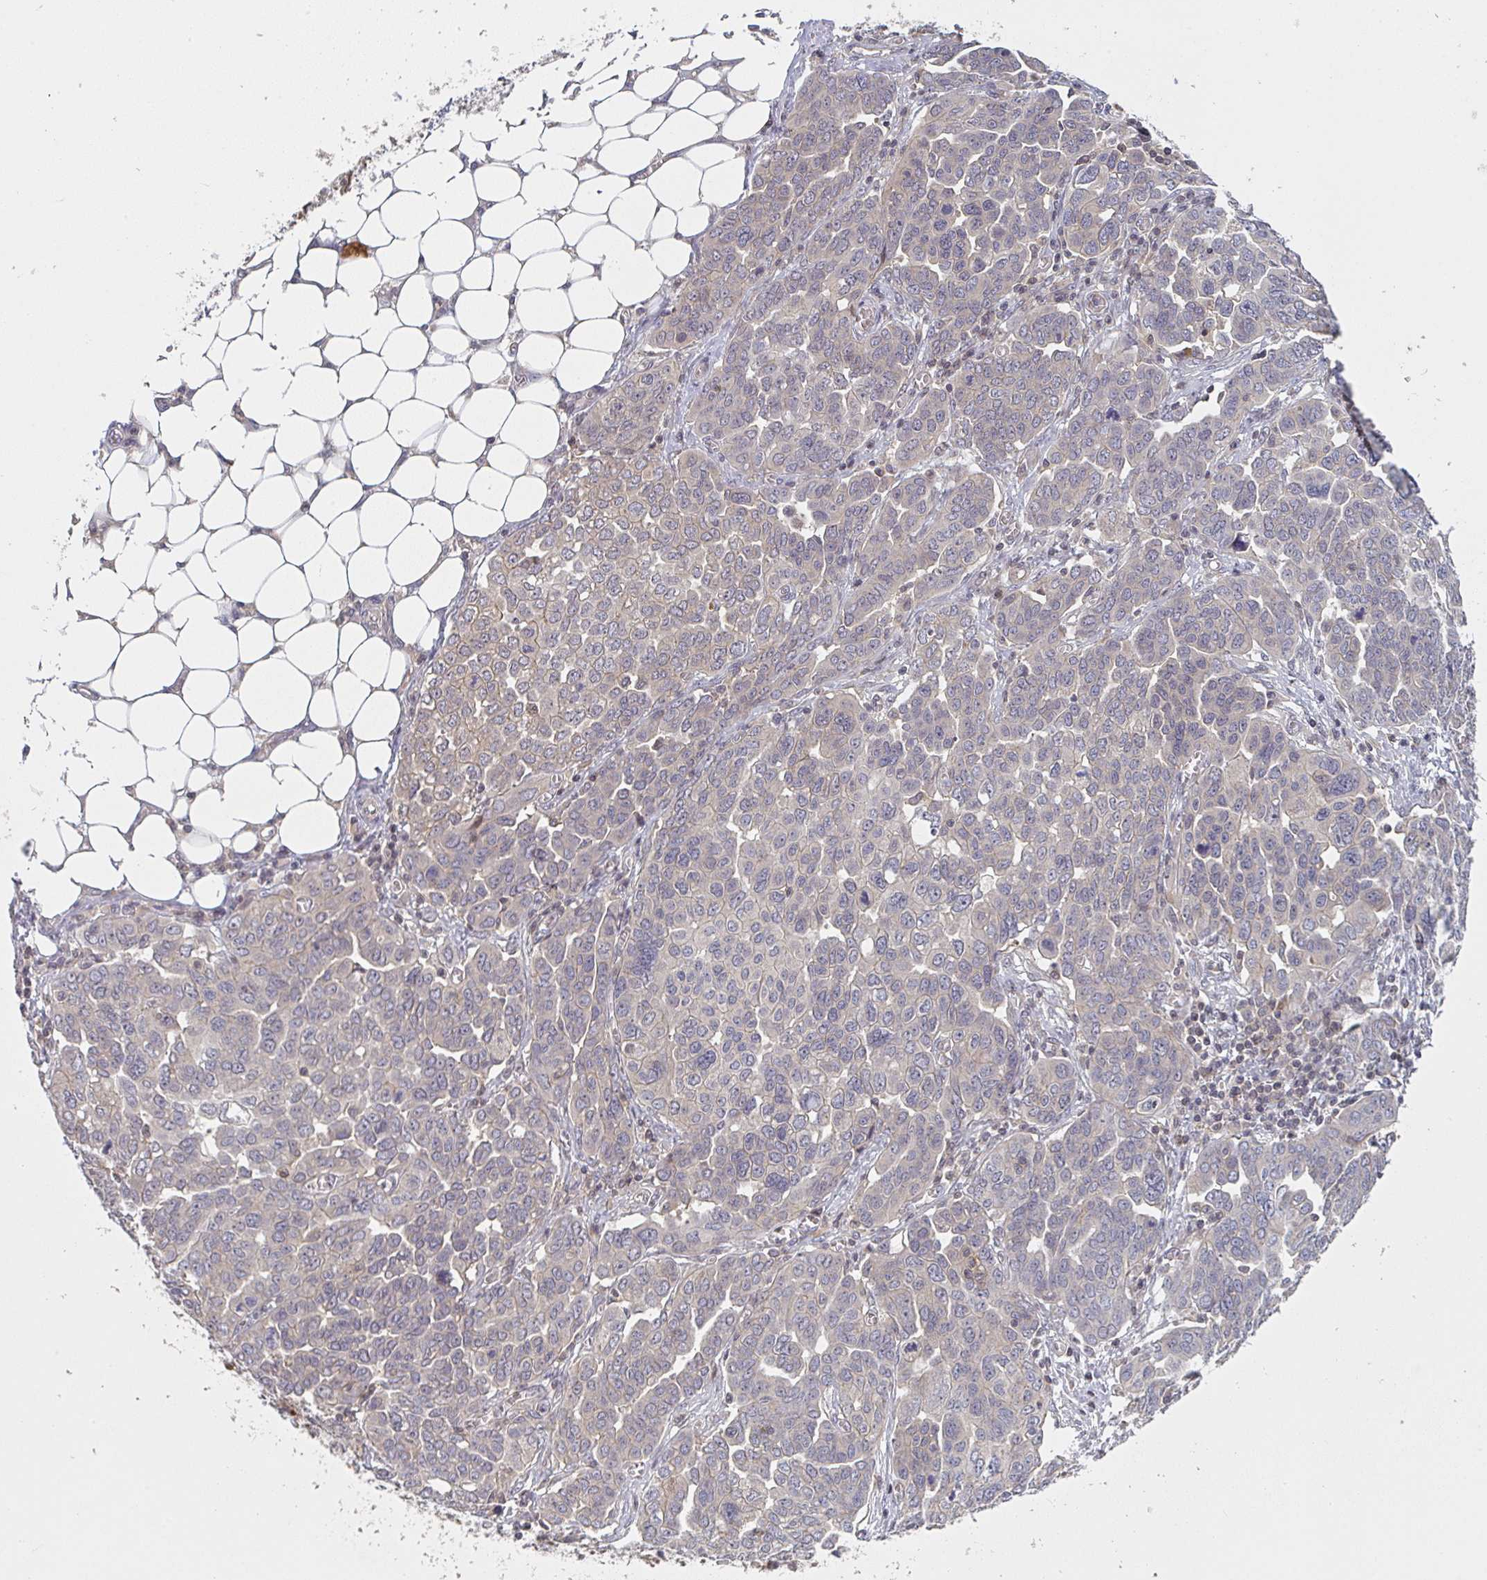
{"staining": {"intensity": "weak", "quantity": "<25%", "location": "cytoplasmic/membranous"}, "tissue": "ovarian cancer", "cell_type": "Tumor cells", "image_type": "cancer", "snomed": [{"axis": "morphology", "description": "Cystadenocarcinoma, serous, NOS"}, {"axis": "topography", "description": "Ovary"}], "caption": "Ovarian cancer was stained to show a protein in brown. There is no significant positivity in tumor cells.", "gene": "RANGRF", "patient": {"sex": "female", "age": 59}}